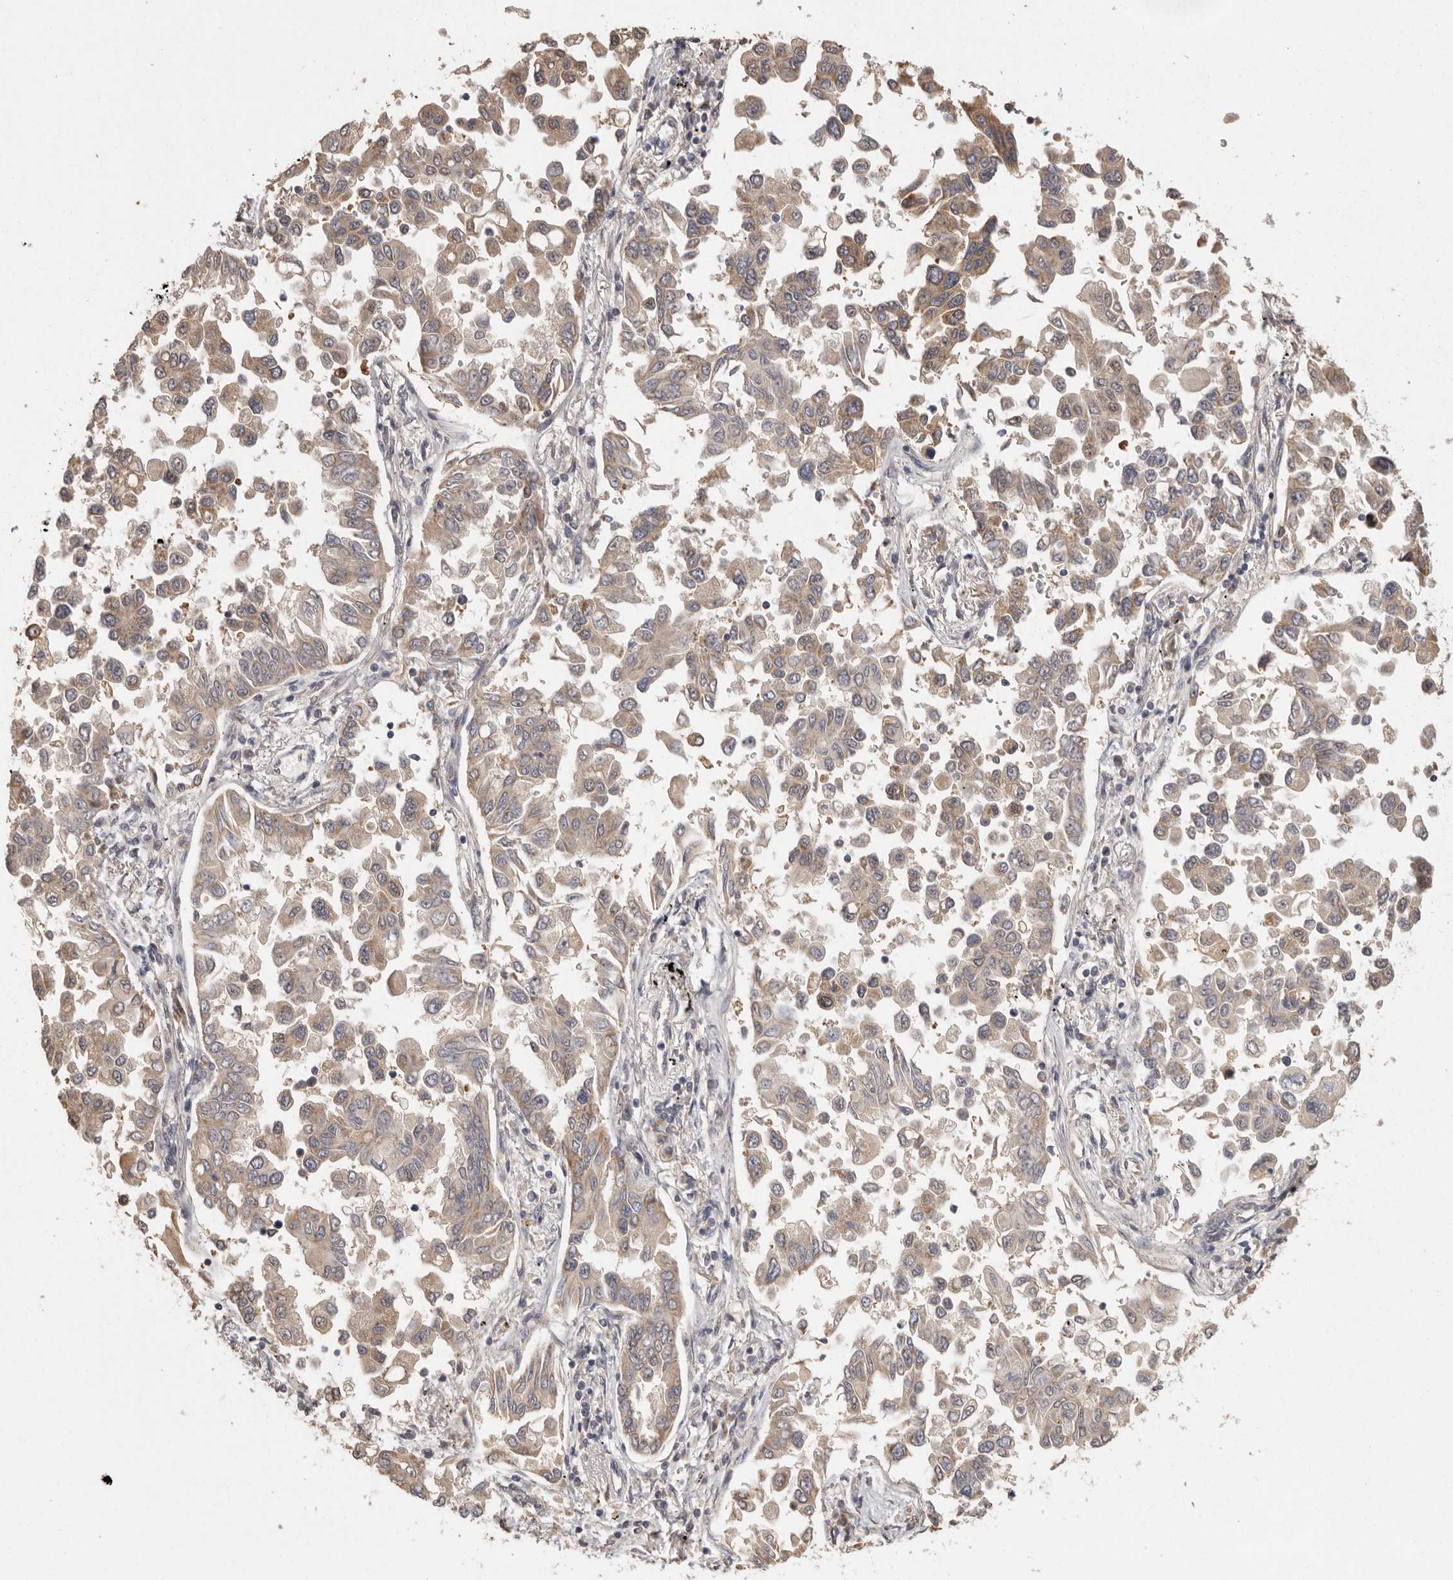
{"staining": {"intensity": "moderate", "quantity": ">75%", "location": "cytoplasmic/membranous"}, "tissue": "lung cancer", "cell_type": "Tumor cells", "image_type": "cancer", "snomed": [{"axis": "morphology", "description": "Adenocarcinoma, NOS"}, {"axis": "topography", "description": "Lung"}], "caption": "Tumor cells exhibit moderate cytoplasmic/membranous expression in approximately >75% of cells in lung adenocarcinoma.", "gene": "BAIAP2", "patient": {"sex": "female", "age": 67}}